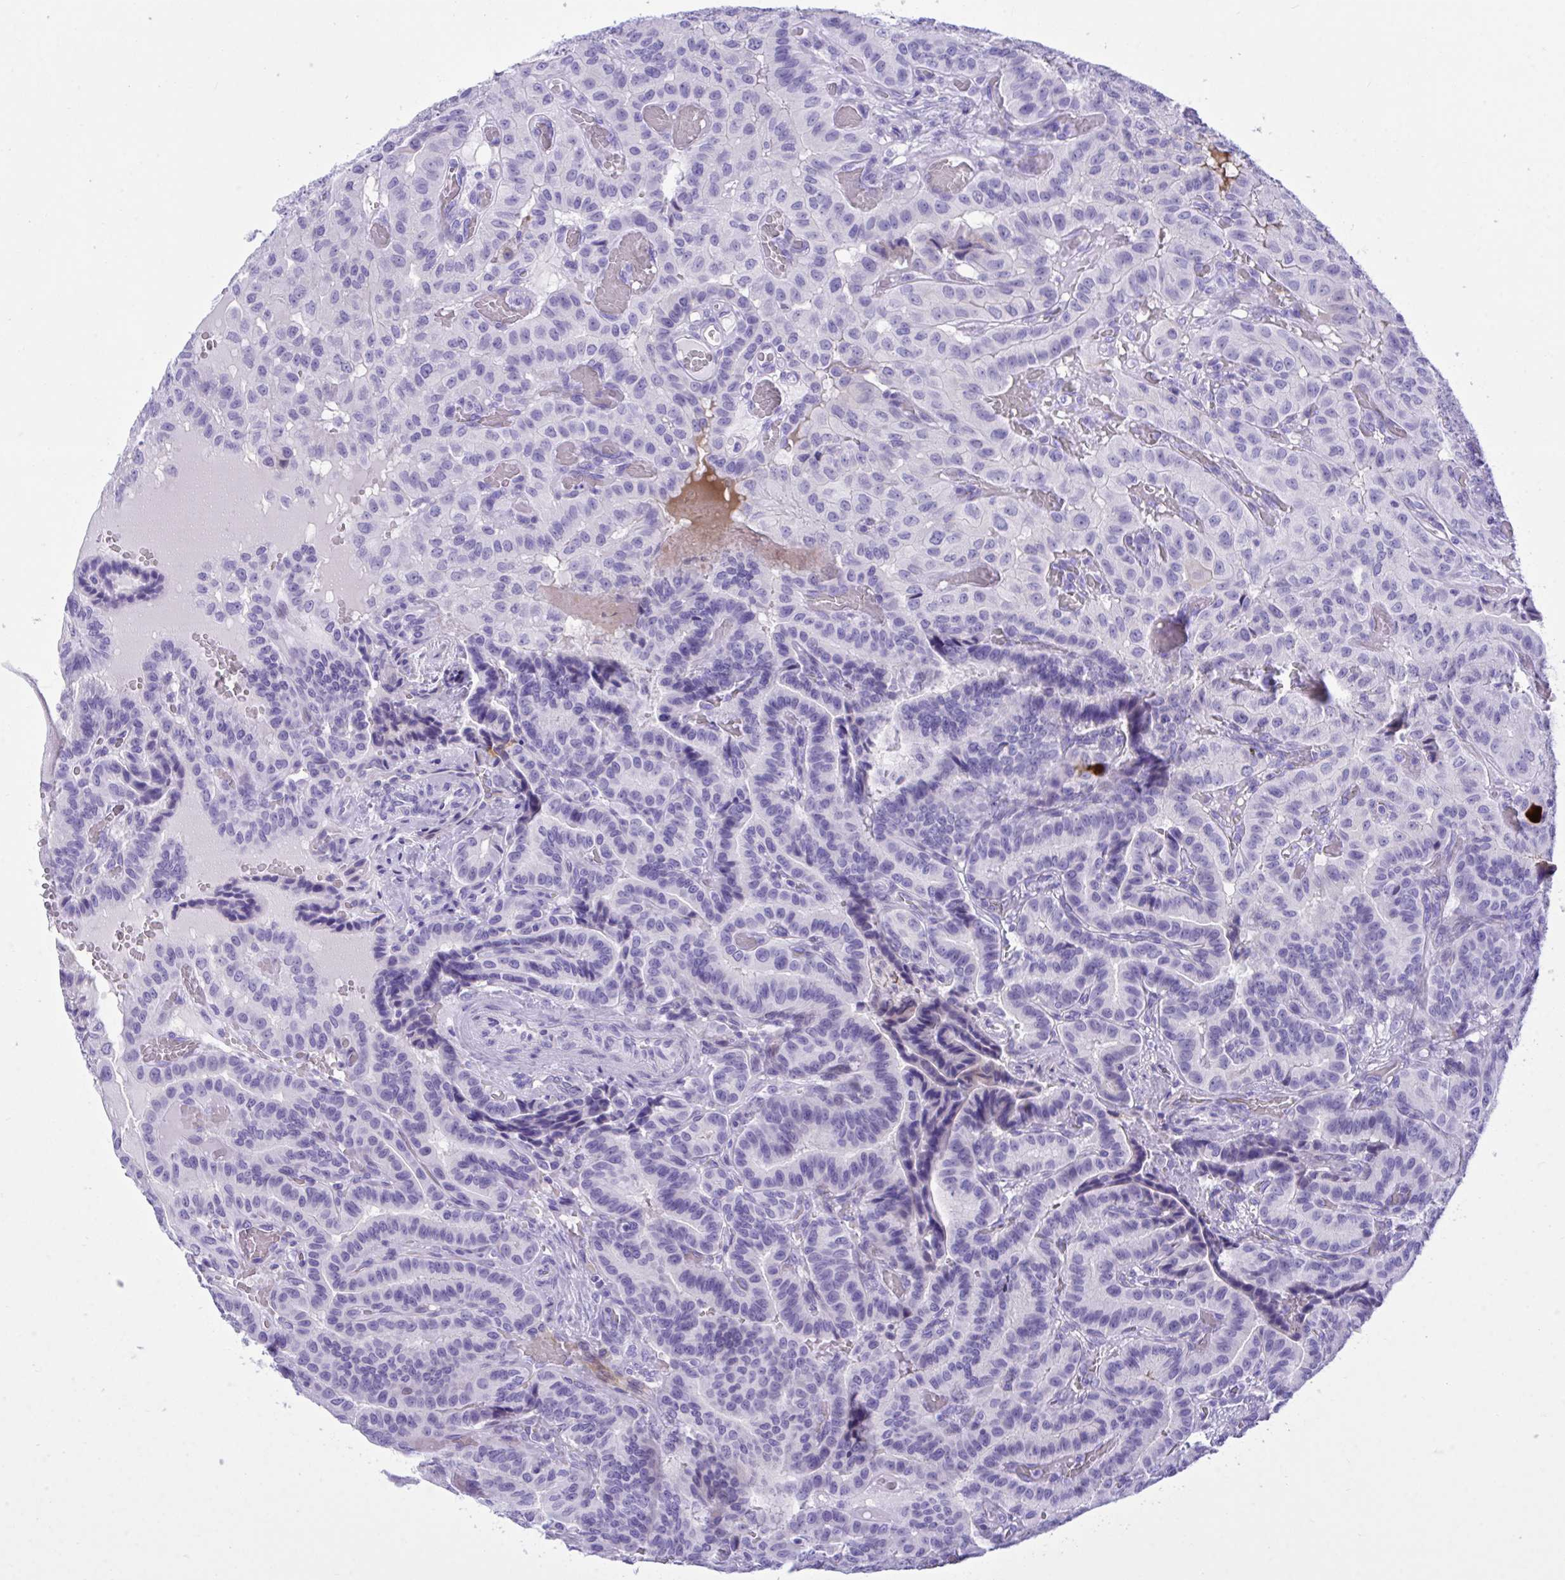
{"staining": {"intensity": "negative", "quantity": "none", "location": "none"}, "tissue": "thyroid cancer", "cell_type": "Tumor cells", "image_type": "cancer", "snomed": [{"axis": "morphology", "description": "Papillary adenocarcinoma, NOS"}, {"axis": "morphology", "description": "Papillary adenoma metastatic"}, {"axis": "topography", "description": "Thyroid gland"}], "caption": "Immunohistochemistry (IHC) of thyroid cancer (papillary adenoma metastatic) shows no staining in tumor cells. Brightfield microscopy of immunohistochemistry (IHC) stained with DAB (brown) and hematoxylin (blue), captured at high magnification.", "gene": "BEX5", "patient": {"sex": "male", "age": 87}}